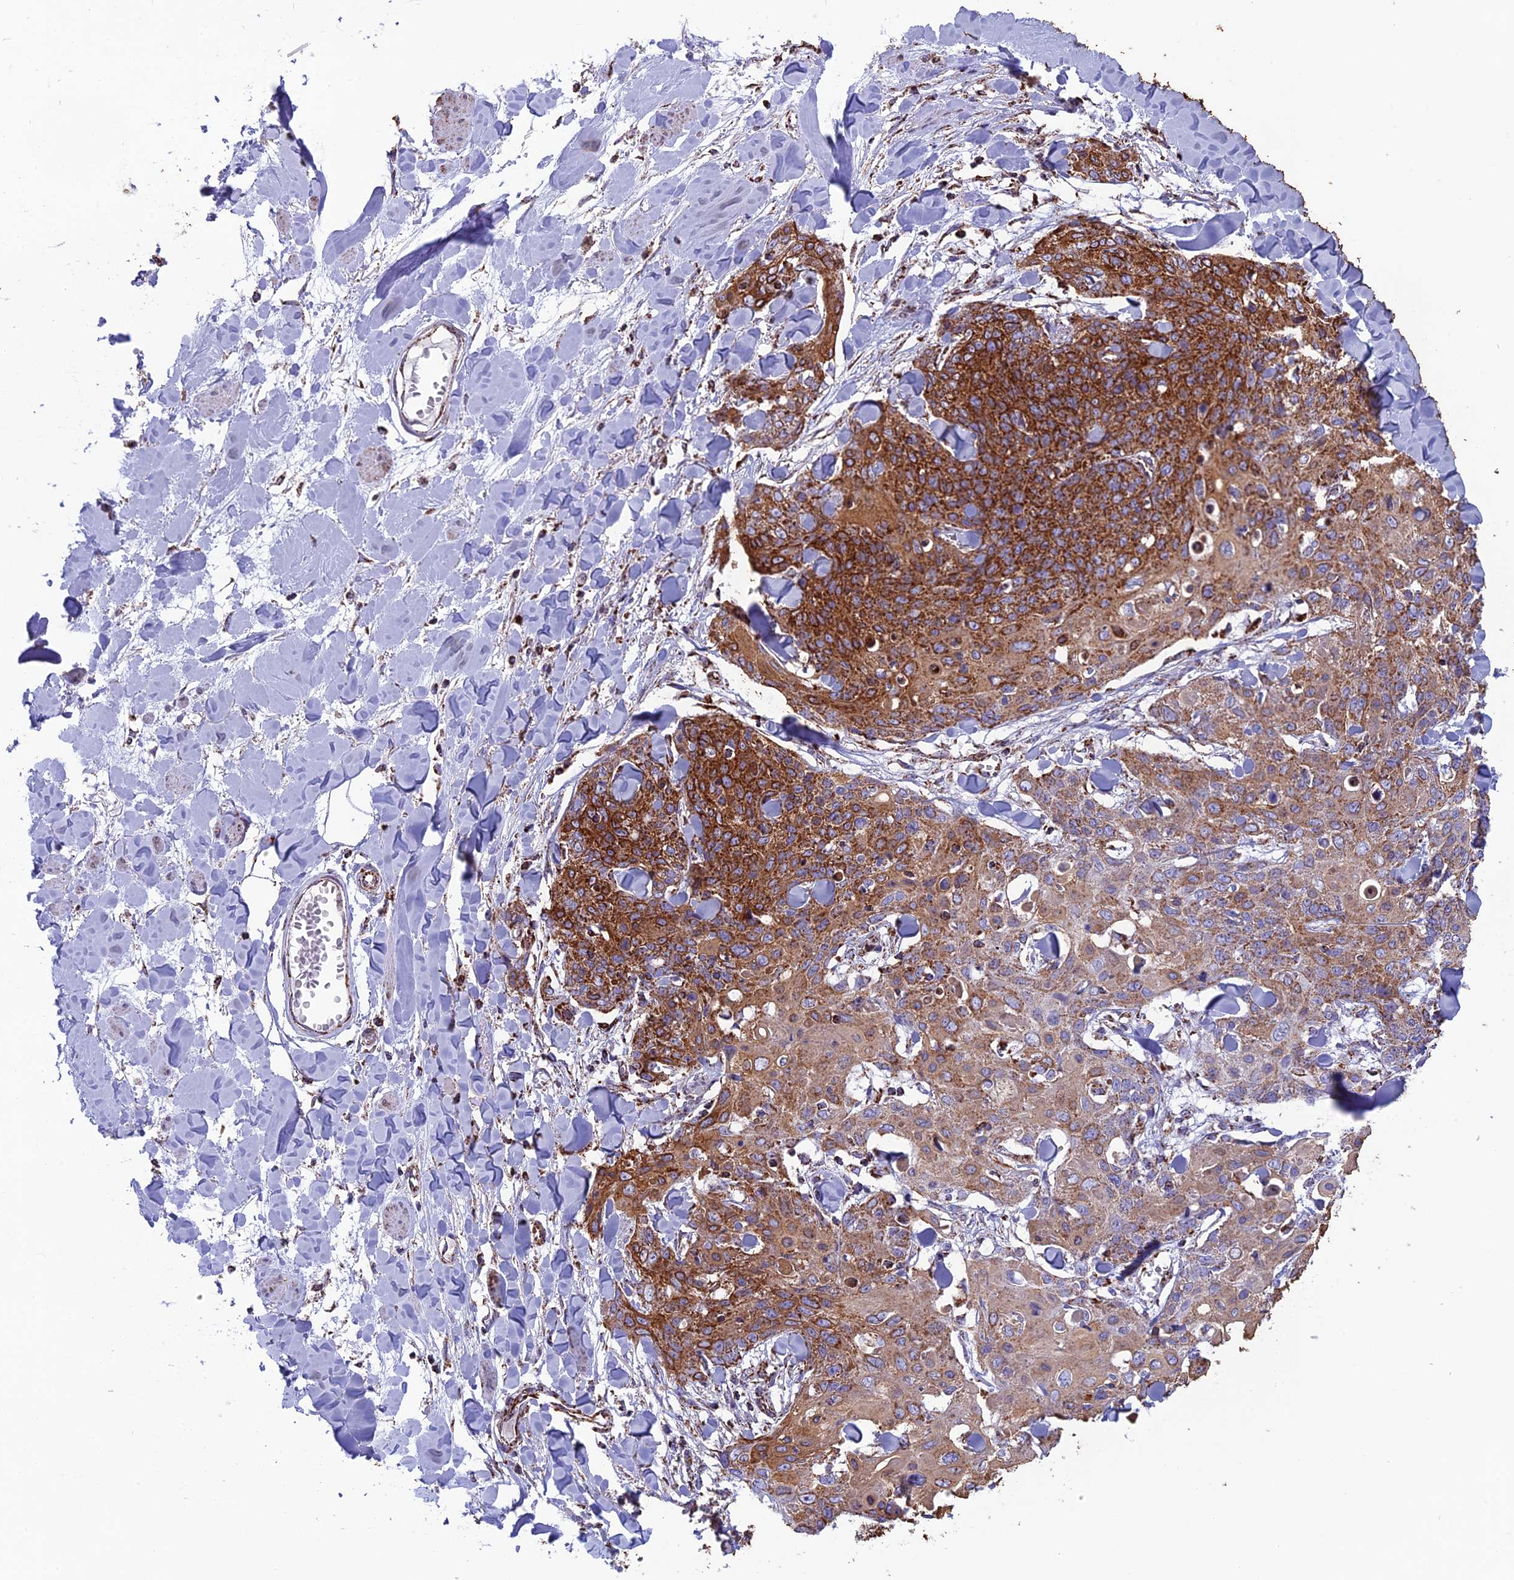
{"staining": {"intensity": "strong", "quantity": ">75%", "location": "cytoplasmic/membranous"}, "tissue": "skin cancer", "cell_type": "Tumor cells", "image_type": "cancer", "snomed": [{"axis": "morphology", "description": "Squamous cell carcinoma, NOS"}, {"axis": "topography", "description": "Skin"}, {"axis": "topography", "description": "Vulva"}], "caption": "DAB (3,3'-diaminobenzidine) immunohistochemical staining of skin squamous cell carcinoma demonstrates strong cytoplasmic/membranous protein expression in about >75% of tumor cells.", "gene": "CS", "patient": {"sex": "female", "age": 85}}